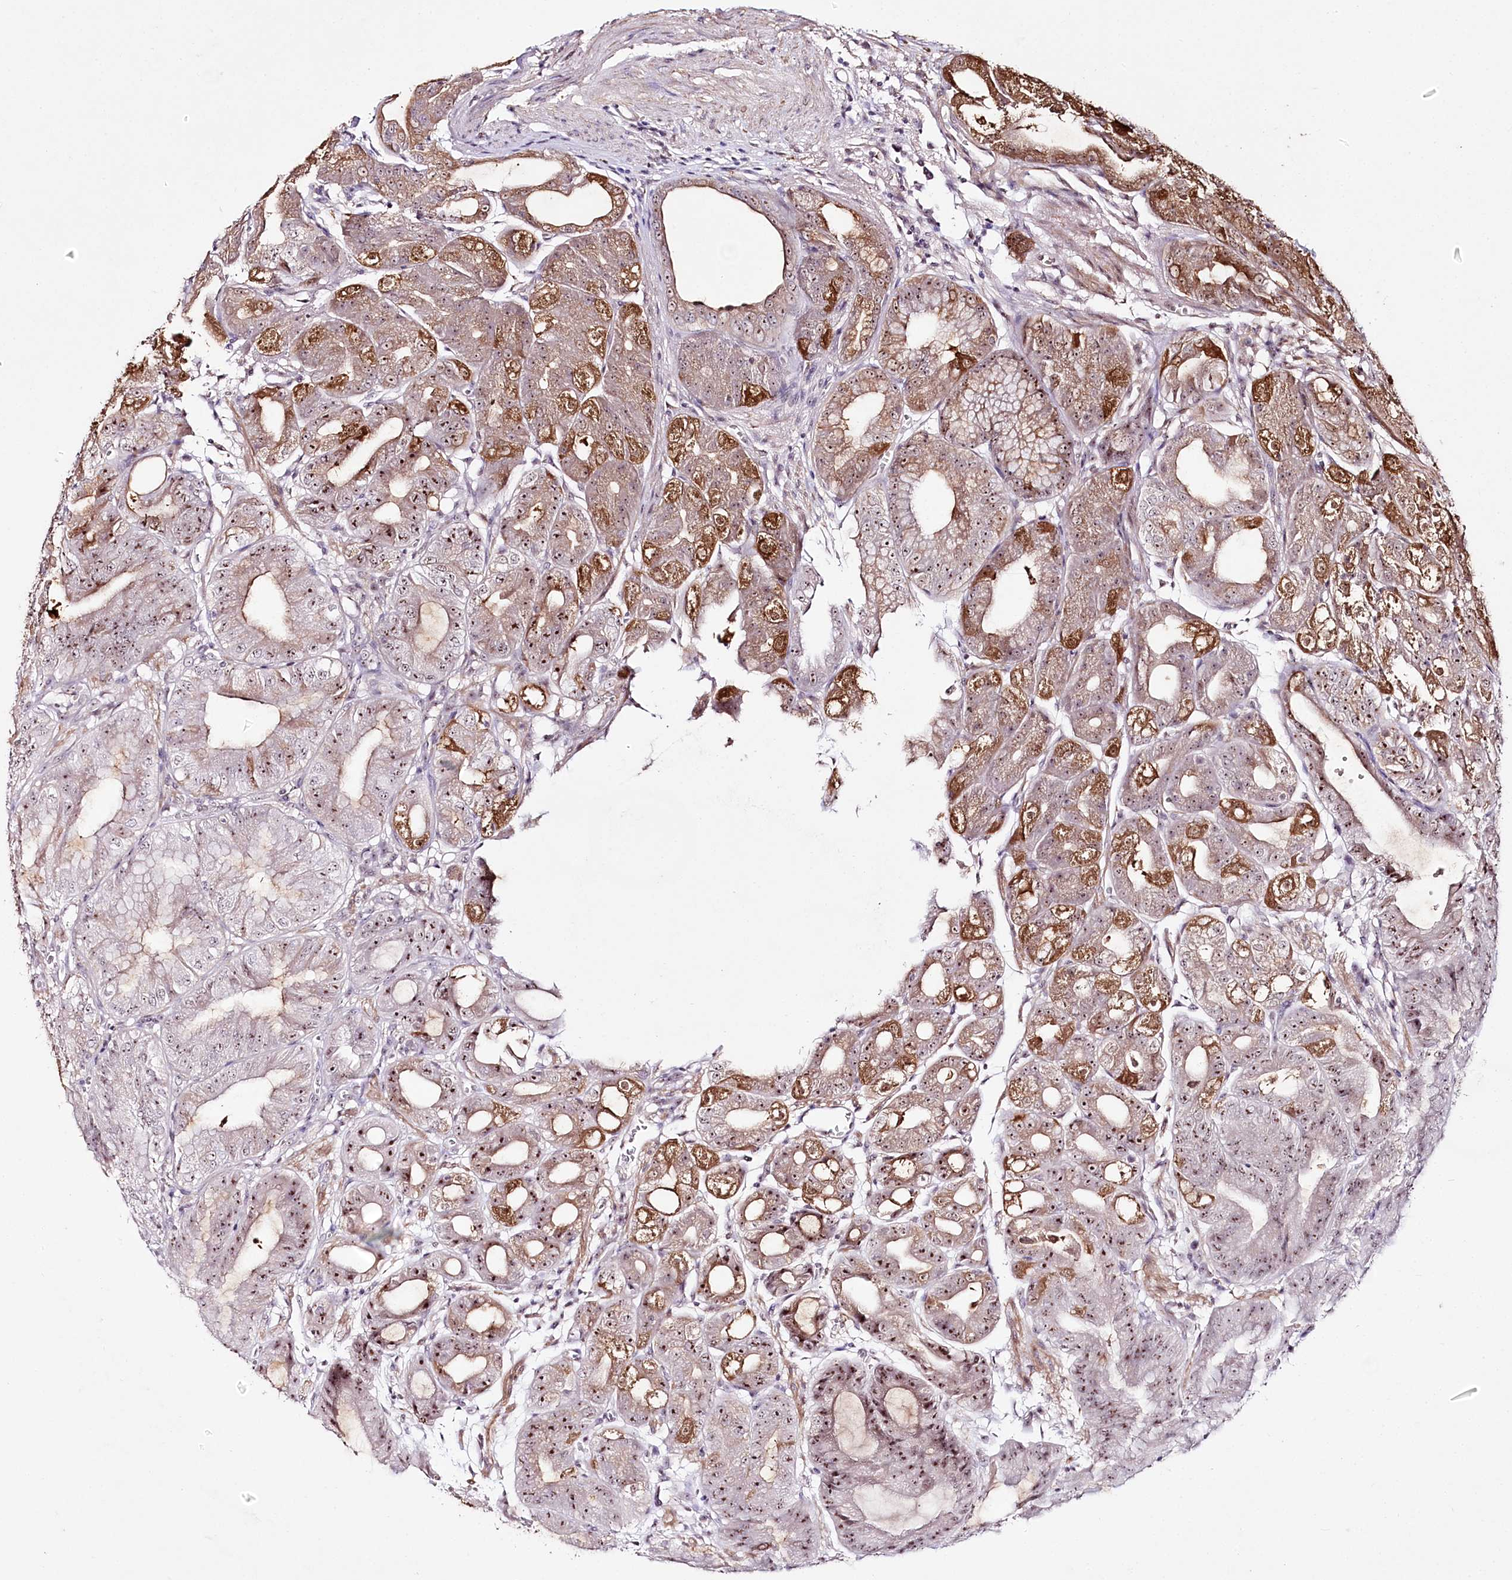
{"staining": {"intensity": "moderate", "quantity": "25%-75%", "location": "cytoplasmic/membranous,nuclear"}, "tissue": "stomach", "cell_type": "Glandular cells", "image_type": "normal", "snomed": [{"axis": "morphology", "description": "Normal tissue, NOS"}, {"axis": "topography", "description": "Stomach, upper"}, {"axis": "topography", "description": "Stomach, lower"}], "caption": "Immunohistochemical staining of unremarkable stomach exhibits moderate cytoplasmic/membranous,nuclear protein expression in about 25%-75% of glandular cells.", "gene": "CCDC59", "patient": {"sex": "male", "age": 71}}